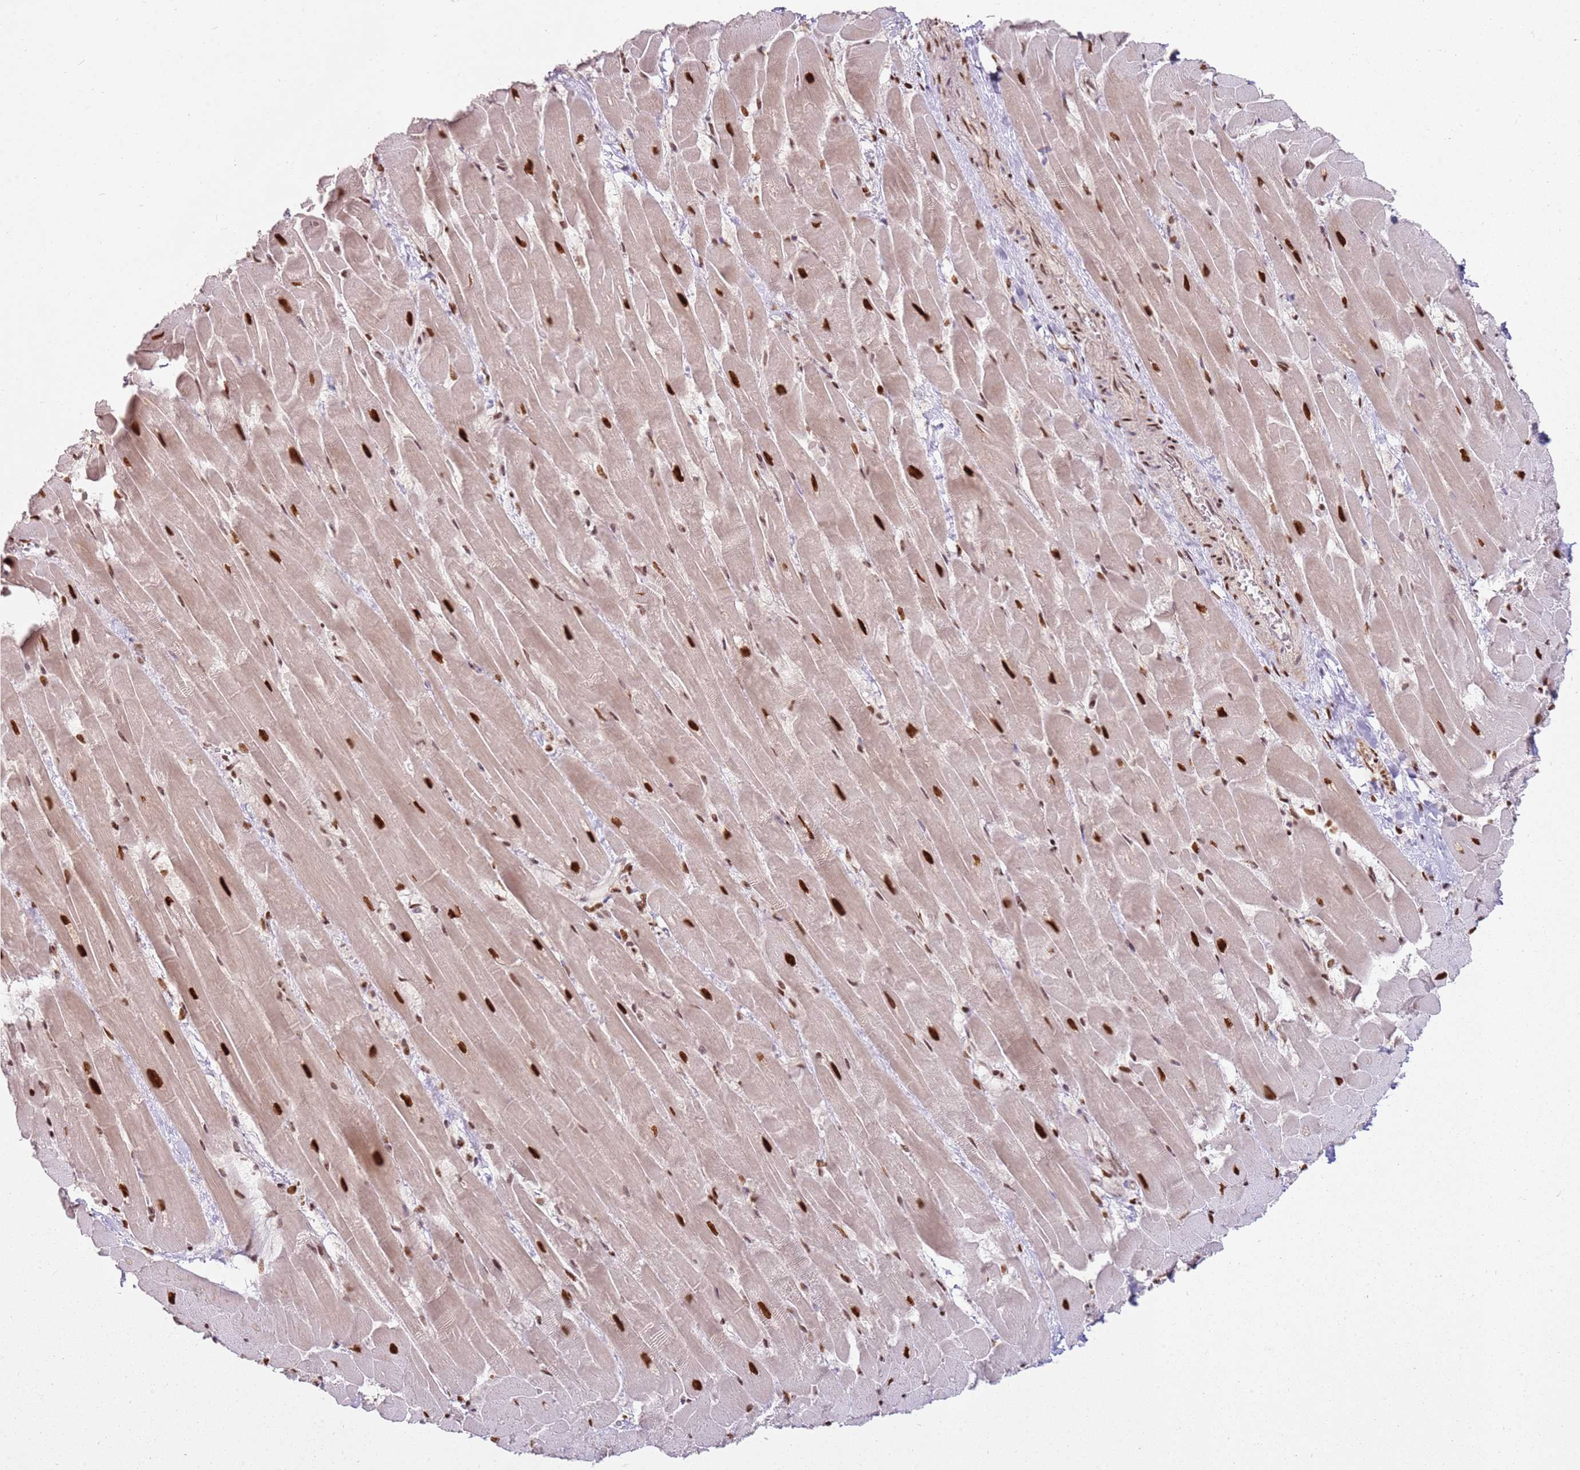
{"staining": {"intensity": "strong", "quantity": "25%-75%", "location": "nuclear"}, "tissue": "heart muscle", "cell_type": "Cardiomyocytes", "image_type": "normal", "snomed": [{"axis": "morphology", "description": "Normal tissue, NOS"}, {"axis": "topography", "description": "Heart"}], "caption": "The histopathology image shows immunohistochemical staining of benign heart muscle. There is strong nuclear expression is appreciated in approximately 25%-75% of cardiomyocytes. Immunohistochemistry stains the protein in brown and the nuclei are stained blue.", "gene": "TENT4A", "patient": {"sex": "male", "age": 37}}